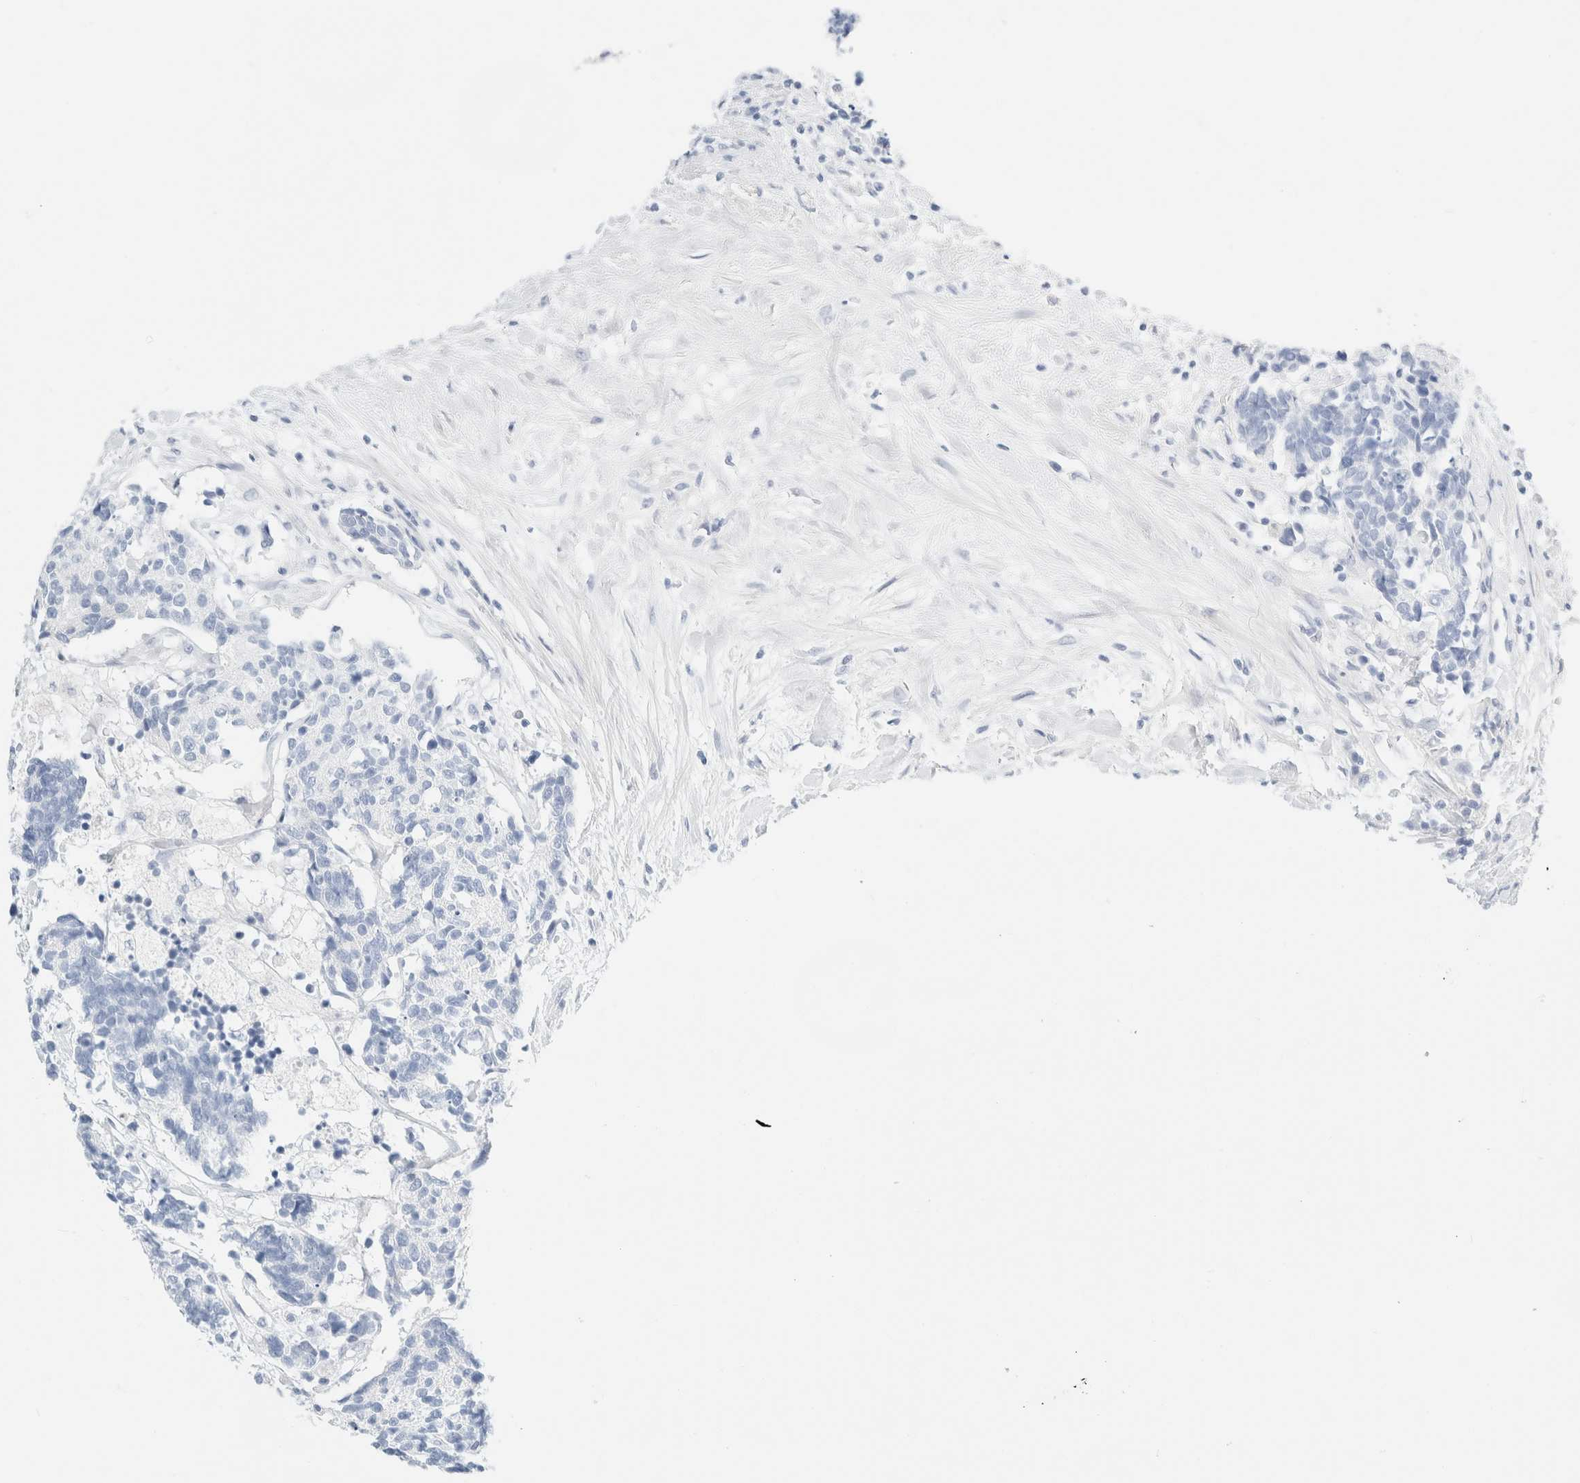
{"staining": {"intensity": "negative", "quantity": "none", "location": "none"}, "tissue": "carcinoid", "cell_type": "Tumor cells", "image_type": "cancer", "snomed": [{"axis": "morphology", "description": "Carcinoma, NOS"}, {"axis": "morphology", "description": "Carcinoid, malignant, NOS"}, {"axis": "topography", "description": "Urinary bladder"}], "caption": "Malignant carcinoid was stained to show a protein in brown. There is no significant expression in tumor cells. (Brightfield microscopy of DAB immunohistochemistry at high magnification).", "gene": "DPYS", "patient": {"sex": "male", "age": 57}}